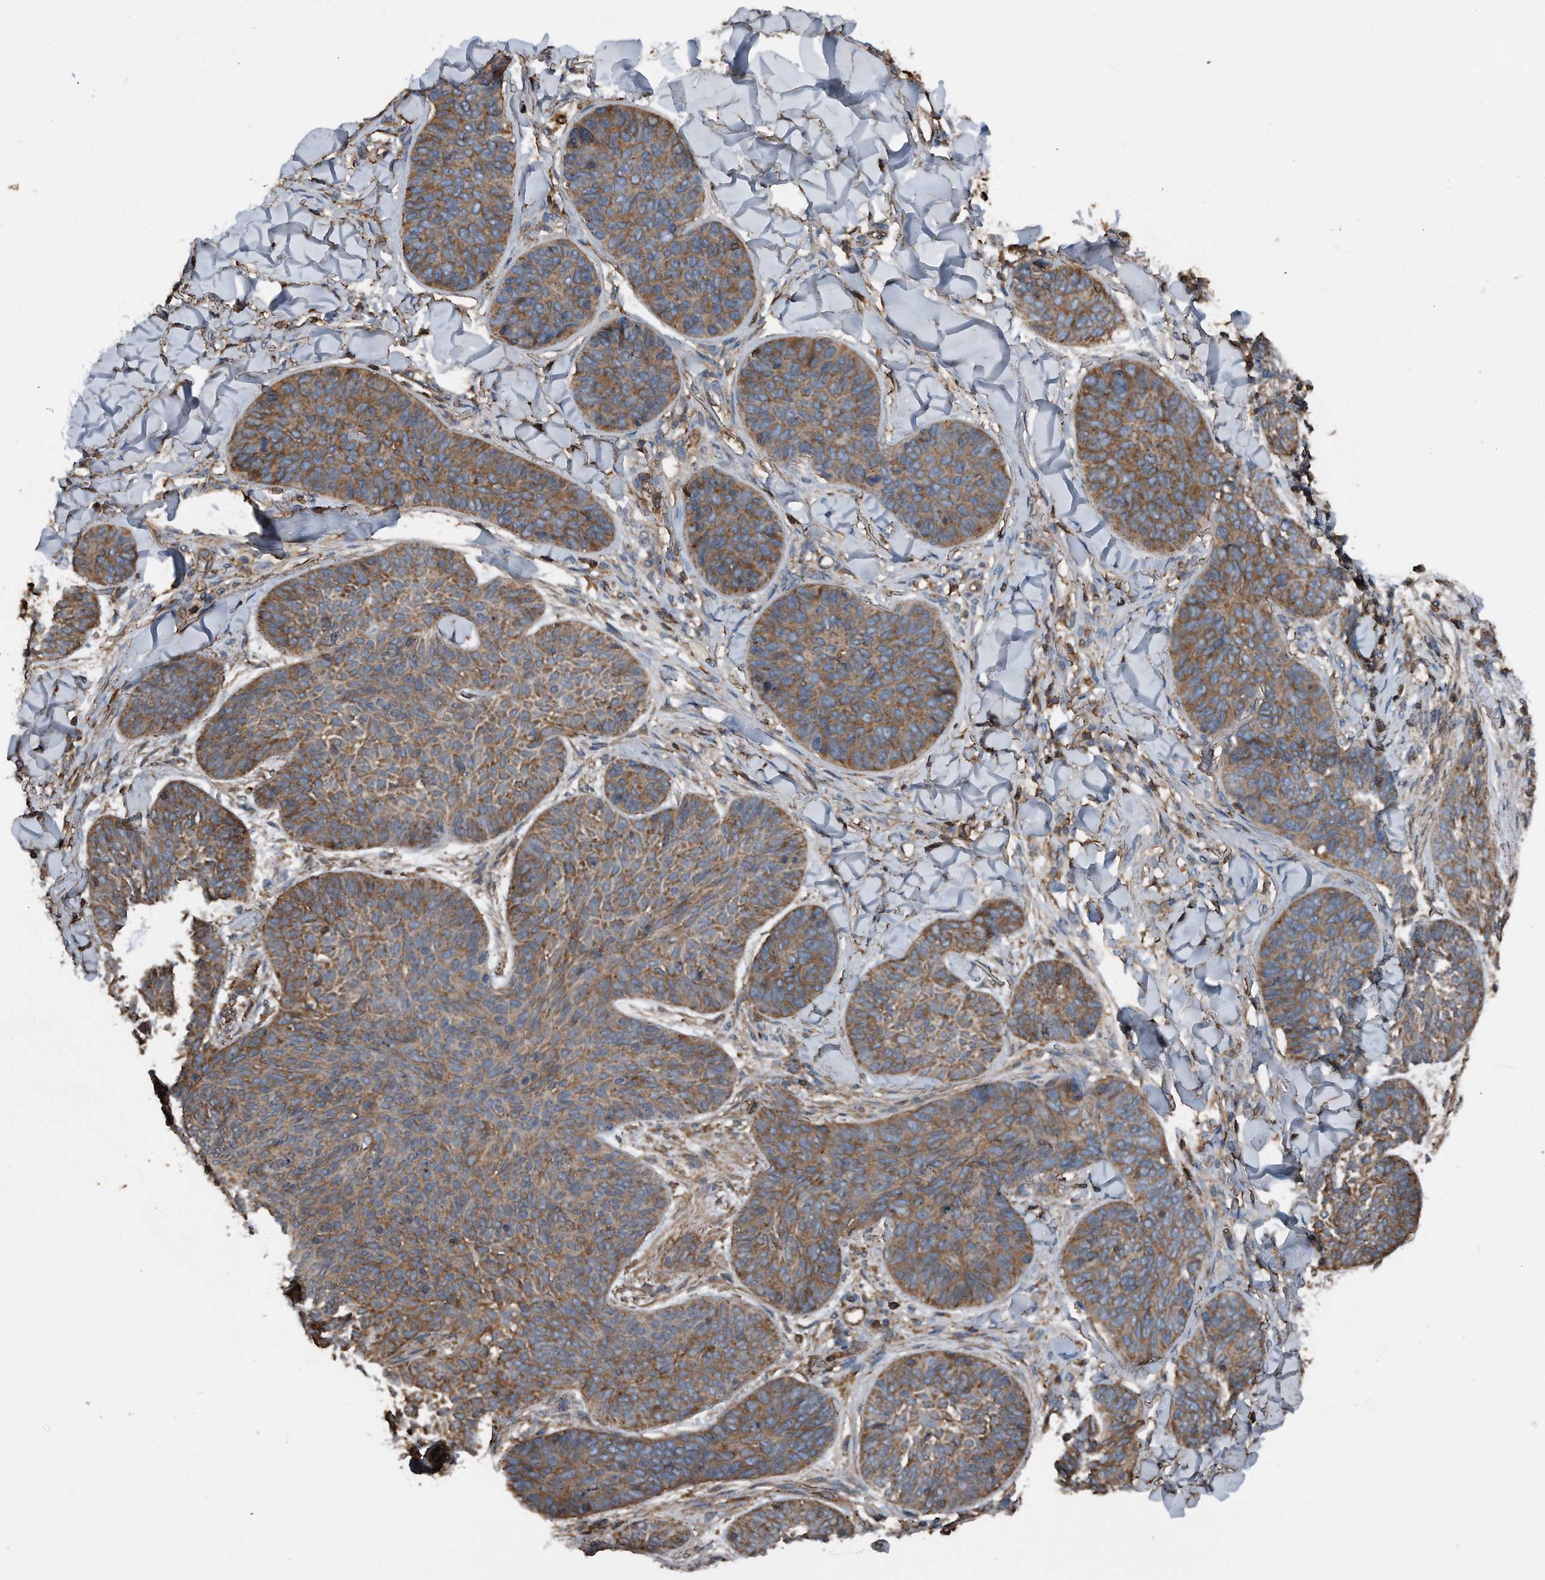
{"staining": {"intensity": "moderate", "quantity": ">75%", "location": "cytoplasmic/membranous"}, "tissue": "skin cancer", "cell_type": "Tumor cells", "image_type": "cancer", "snomed": [{"axis": "morphology", "description": "Basal cell carcinoma"}, {"axis": "topography", "description": "Skin"}], "caption": "Skin basal cell carcinoma tissue demonstrates moderate cytoplasmic/membranous staining in about >75% of tumor cells", "gene": "RSPO3", "patient": {"sex": "male", "age": 85}}